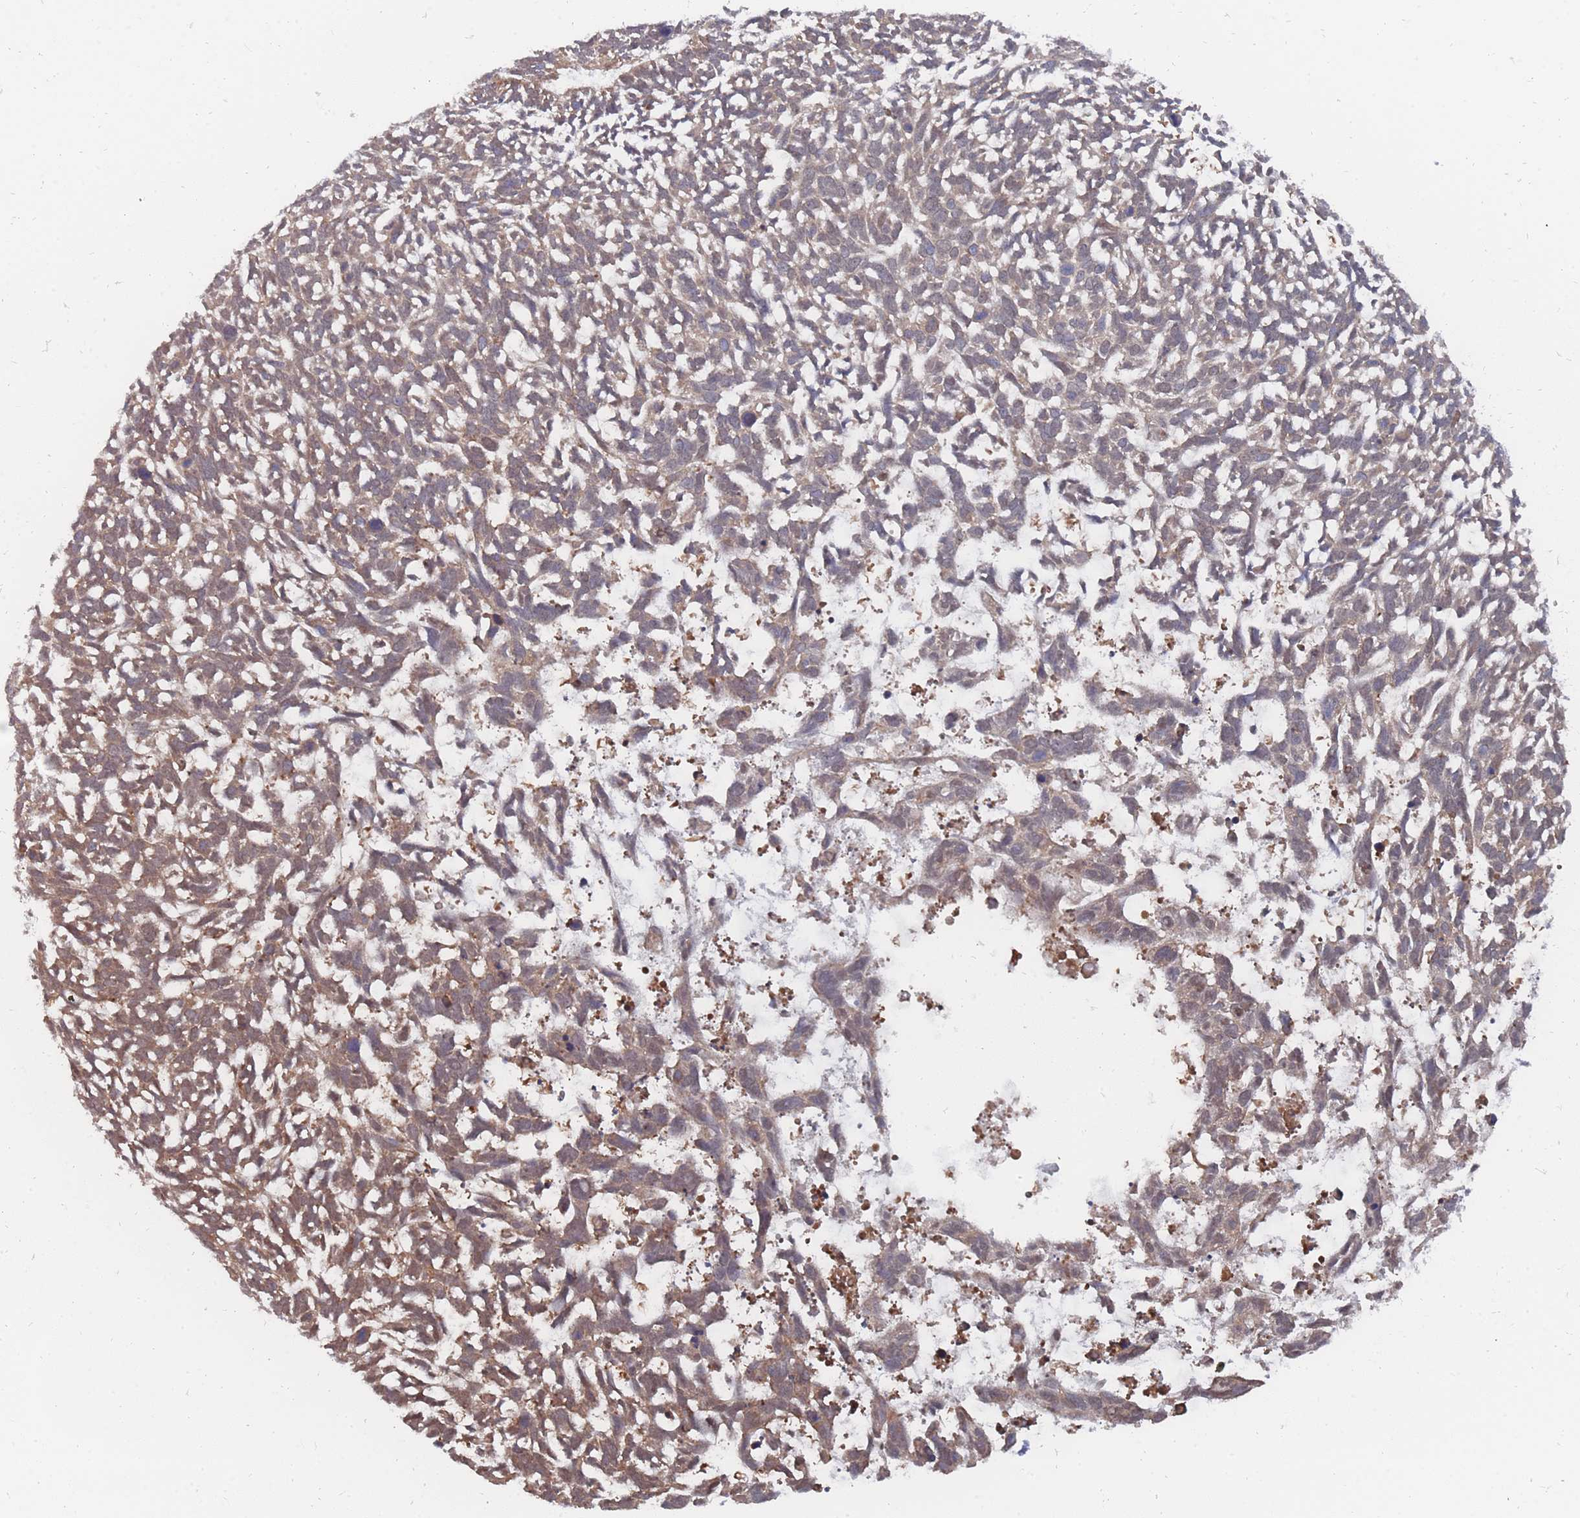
{"staining": {"intensity": "moderate", "quantity": "25%-75%", "location": "cytoplasmic/membranous,nuclear"}, "tissue": "skin cancer", "cell_type": "Tumor cells", "image_type": "cancer", "snomed": [{"axis": "morphology", "description": "Basal cell carcinoma"}, {"axis": "topography", "description": "Skin"}], "caption": "IHC (DAB) staining of human skin cancer (basal cell carcinoma) shows moderate cytoplasmic/membranous and nuclear protein positivity in about 25%-75% of tumor cells.", "gene": "NKD1", "patient": {"sex": "male", "age": 88}}